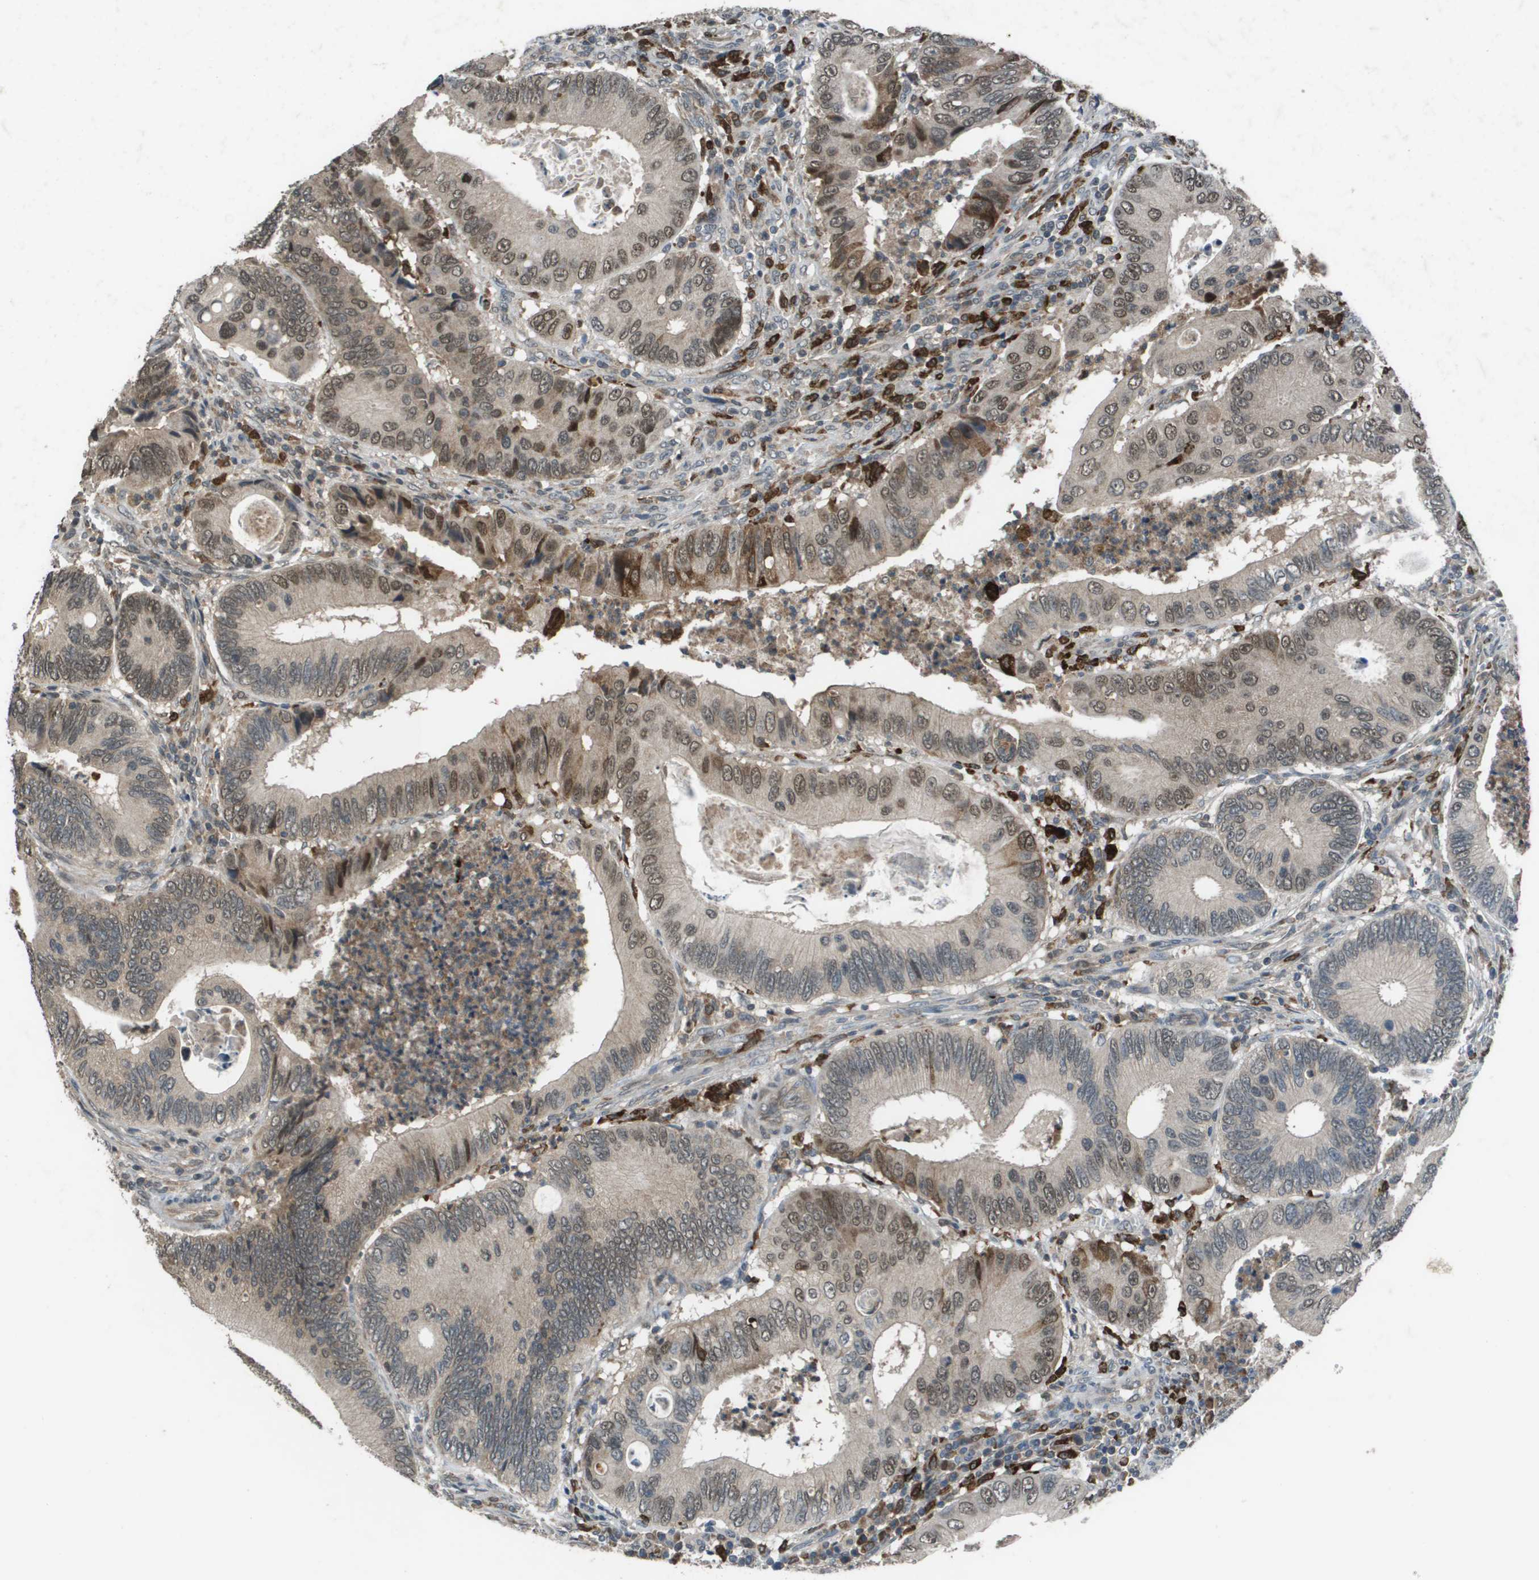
{"staining": {"intensity": "weak", "quantity": "<25%", "location": "cytoplasmic/membranous,nuclear"}, "tissue": "colorectal cancer", "cell_type": "Tumor cells", "image_type": "cancer", "snomed": [{"axis": "morphology", "description": "Inflammation, NOS"}, {"axis": "morphology", "description": "Adenocarcinoma, NOS"}, {"axis": "topography", "description": "Colon"}], "caption": "Immunohistochemistry of human colorectal cancer (adenocarcinoma) displays no positivity in tumor cells.", "gene": "GOSR2", "patient": {"sex": "male", "age": 72}}